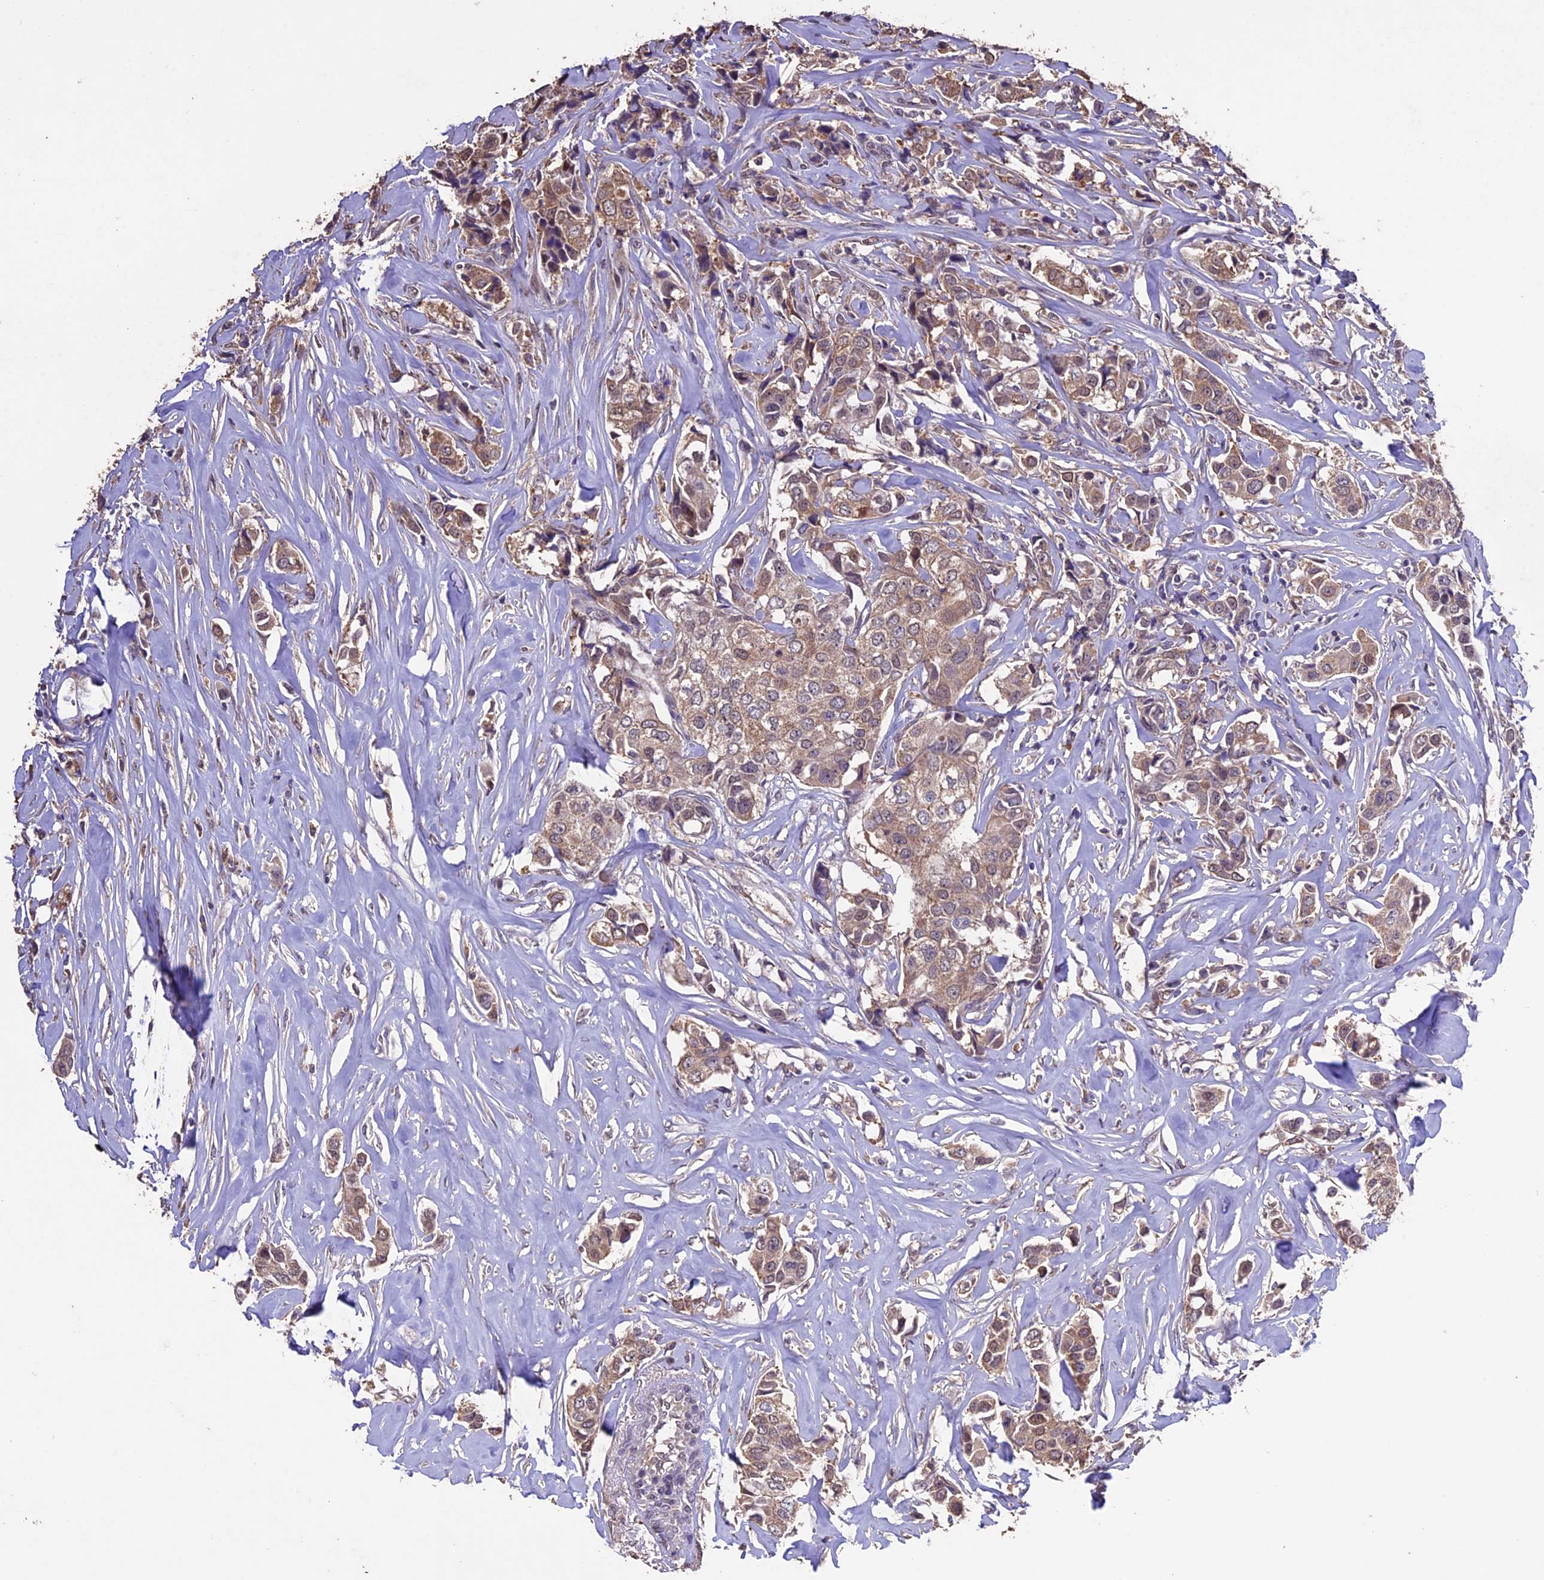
{"staining": {"intensity": "moderate", "quantity": ">75%", "location": "cytoplasmic/membranous"}, "tissue": "breast cancer", "cell_type": "Tumor cells", "image_type": "cancer", "snomed": [{"axis": "morphology", "description": "Duct carcinoma"}, {"axis": "topography", "description": "Breast"}], "caption": "Immunohistochemical staining of breast cancer exhibits moderate cytoplasmic/membranous protein positivity in about >75% of tumor cells.", "gene": "DIS3L", "patient": {"sex": "female", "age": 80}}